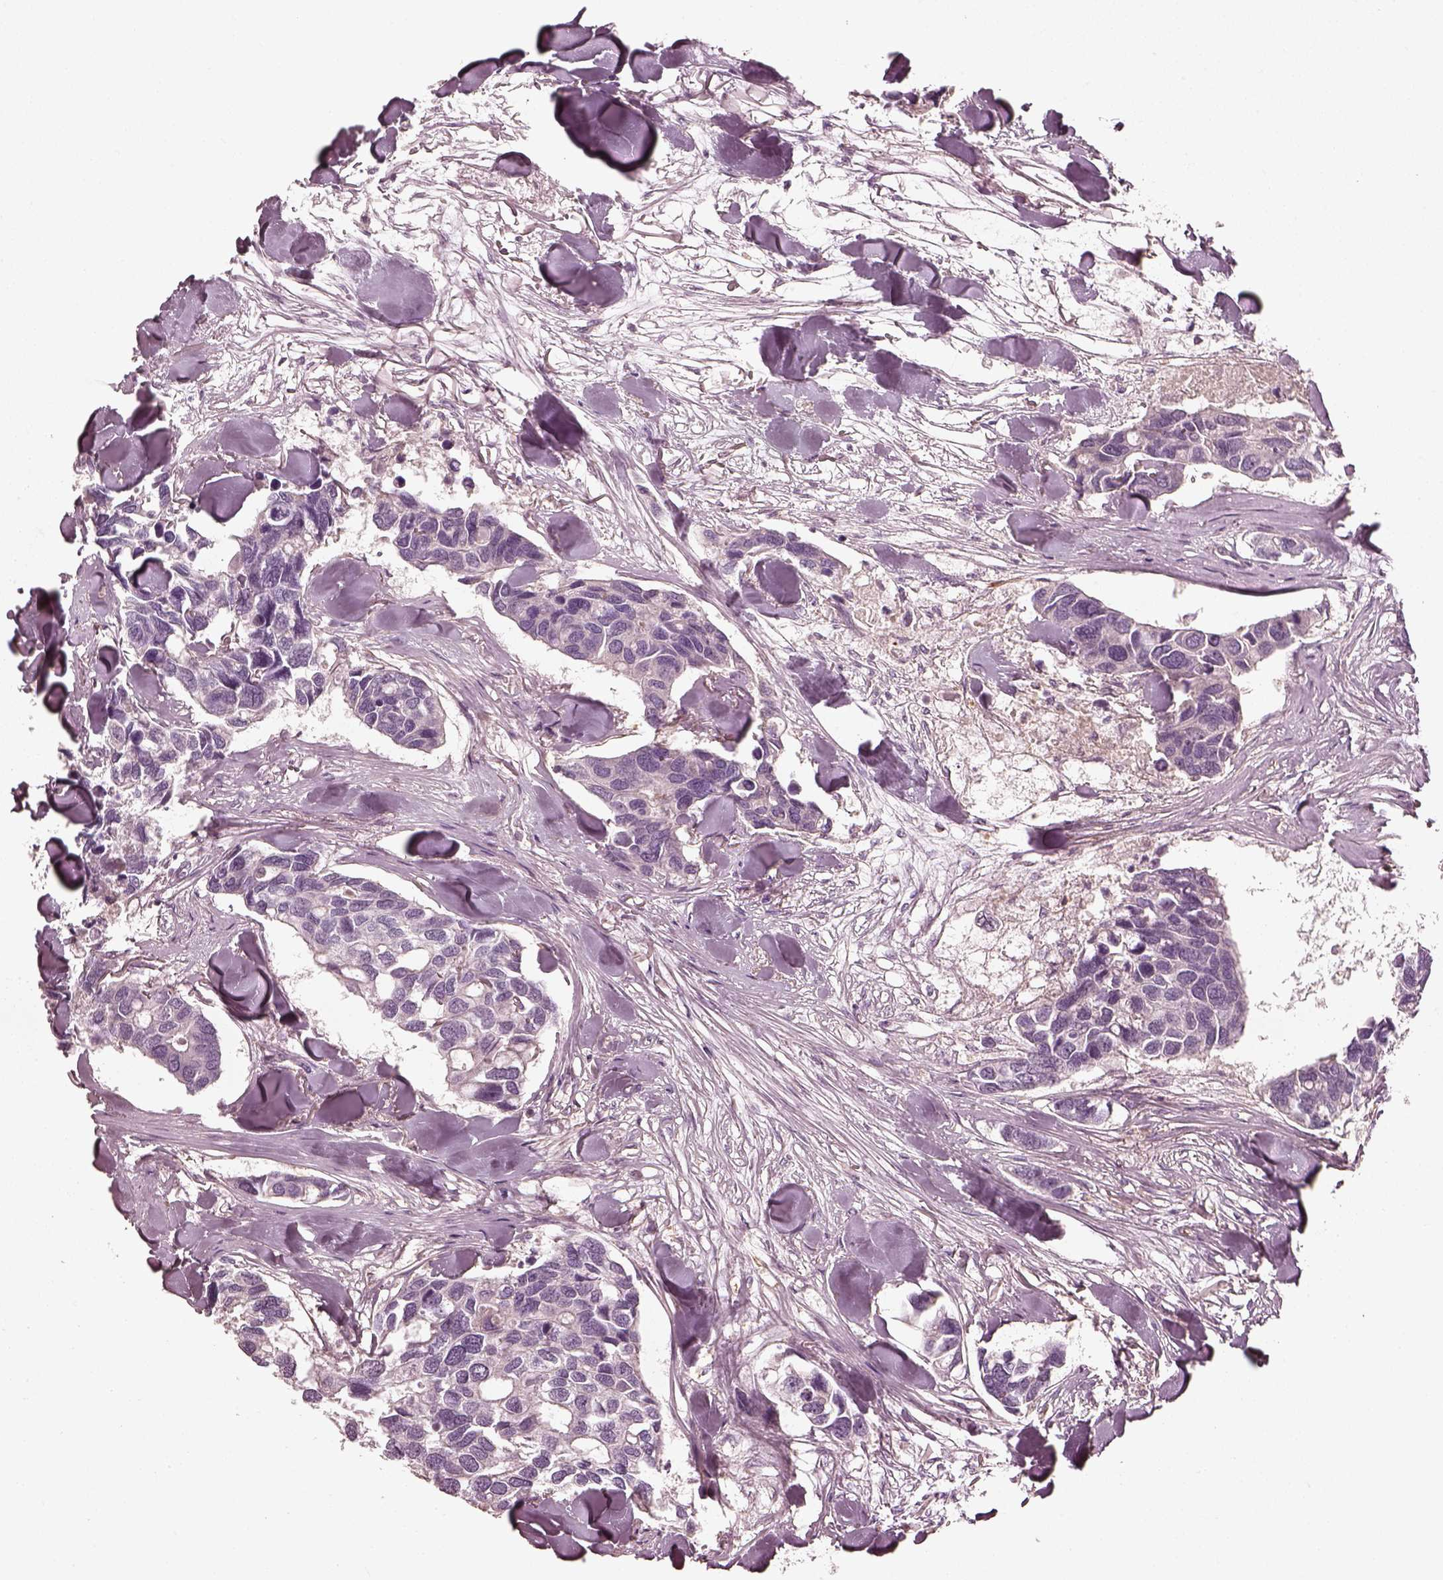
{"staining": {"intensity": "negative", "quantity": "none", "location": "none"}, "tissue": "breast cancer", "cell_type": "Tumor cells", "image_type": "cancer", "snomed": [{"axis": "morphology", "description": "Duct carcinoma"}, {"axis": "topography", "description": "Breast"}], "caption": "Intraductal carcinoma (breast) was stained to show a protein in brown. There is no significant positivity in tumor cells.", "gene": "ZYX", "patient": {"sex": "female", "age": 83}}